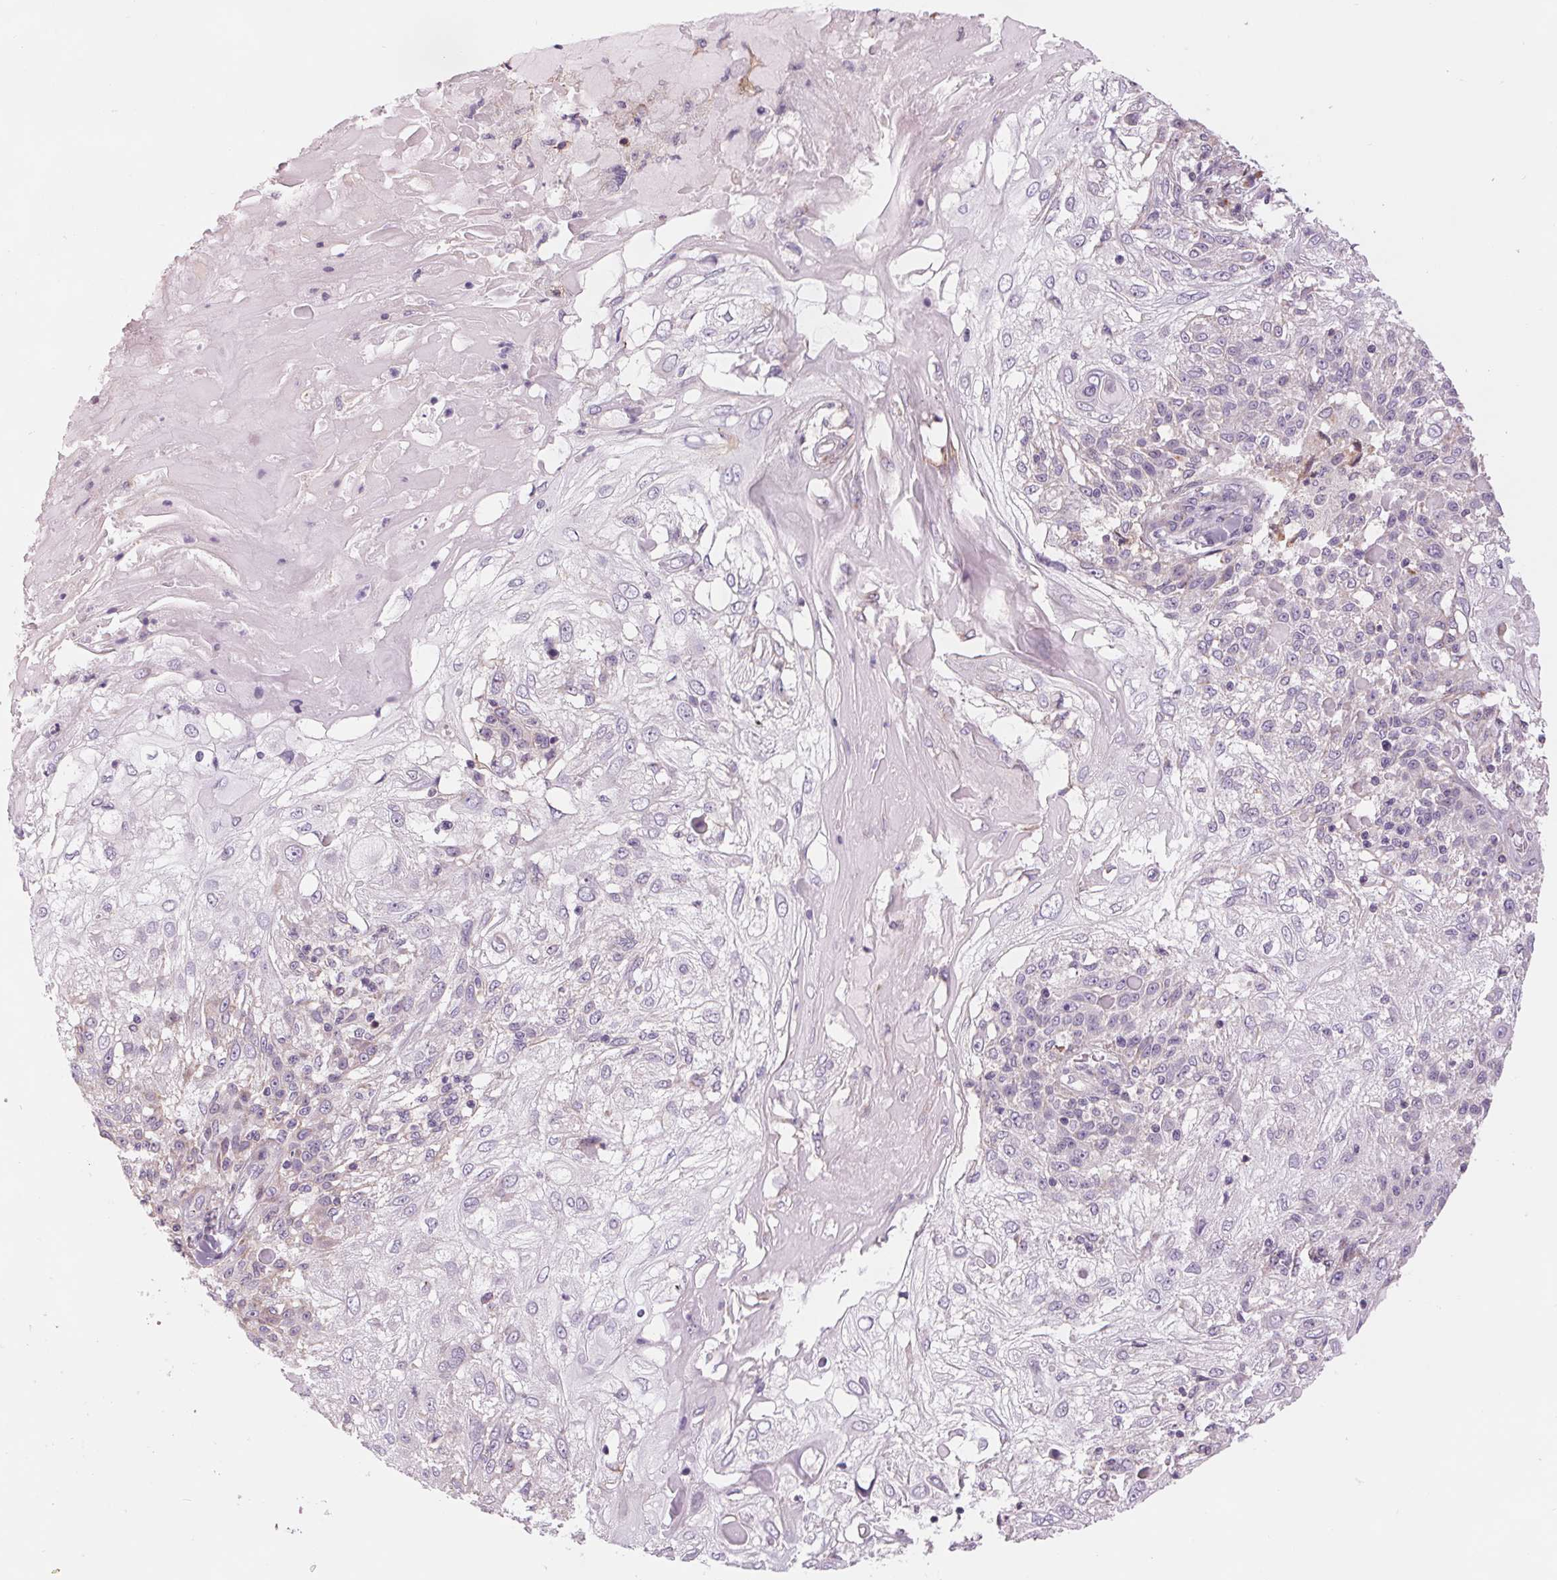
{"staining": {"intensity": "weak", "quantity": "<25%", "location": "cytoplasmic/membranous"}, "tissue": "skin cancer", "cell_type": "Tumor cells", "image_type": "cancer", "snomed": [{"axis": "morphology", "description": "Normal tissue, NOS"}, {"axis": "morphology", "description": "Squamous cell carcinoma, NOS"}, {"axis": "topography", "description": "Skin"}], "caption": "Immunohistochemistry (IHC) photomicrograph of neoplastic tissue: human skin cancer (squamous cell carcinoma) stained with DAB (3,3'-diaminobenzidine) displays no significant protein staining in tumor cells. The staining is performed using DAB (3,3'-diaminobenzidine) brown chromogen with nuclei counter-stained in using hematoxylin.", "gene": "SAMD5", "patient": {"sex": "female", "age": 83}}